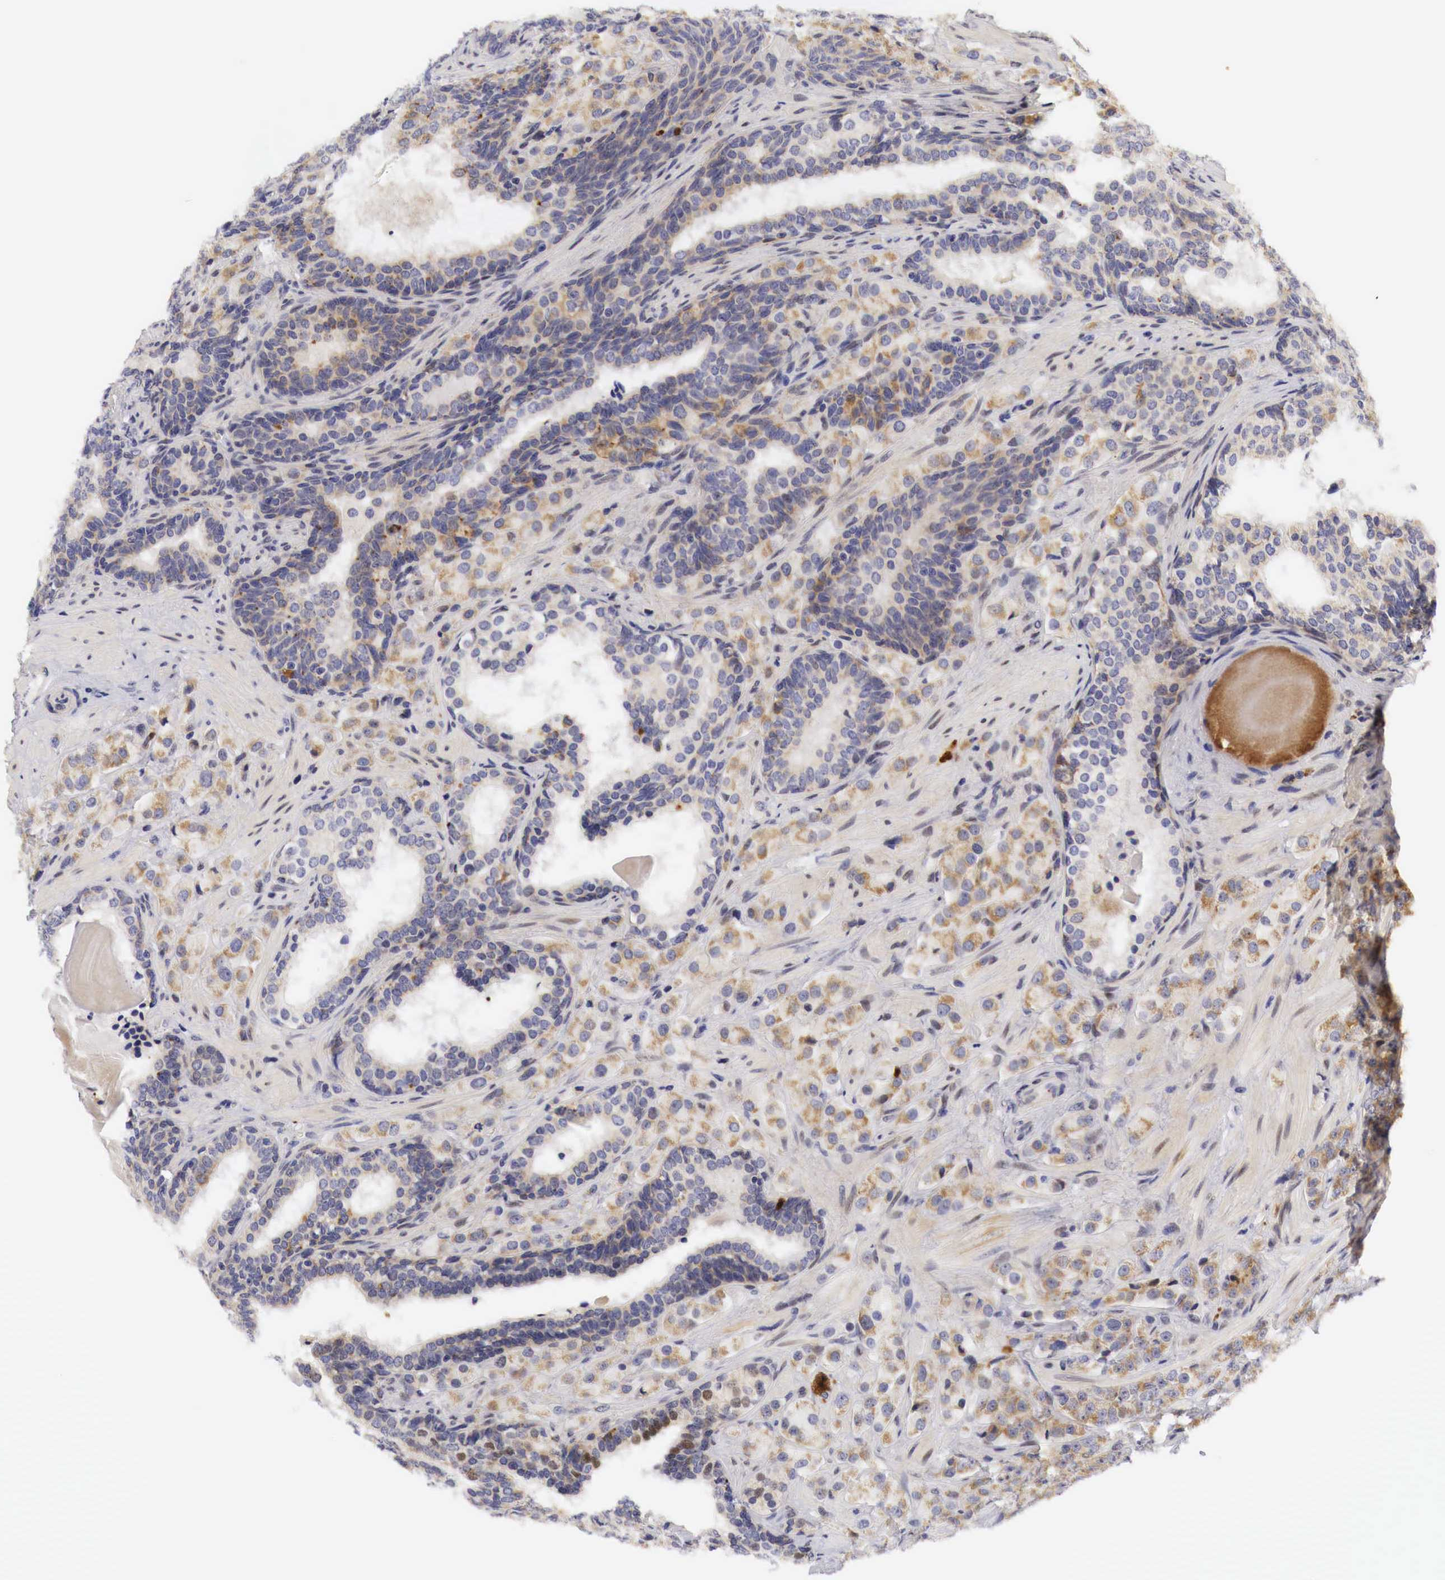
{"staining": {"intensity": "moderate", "quantity": "25%-75%", "location": "cytoplasmic/membranous"}, "tissue": "prostate cancer", "cell_type": "Tumor cells", "image_type": "cancer", "snomed": [{"axis": "morphology", "description": "Adenocarcinoma, Medium grade"}, {"axis": "topography", "description": "Prostate"}], "caption": "Tumor cells exhibit medium levels of moderate cytoplasmic/membranous expression in approximately 25%-75% of cells in human prostate cancer (medium-grade adenocarcinoma).", "gene": "CASP3", "patient": {"sex": "male", "age": 70}}